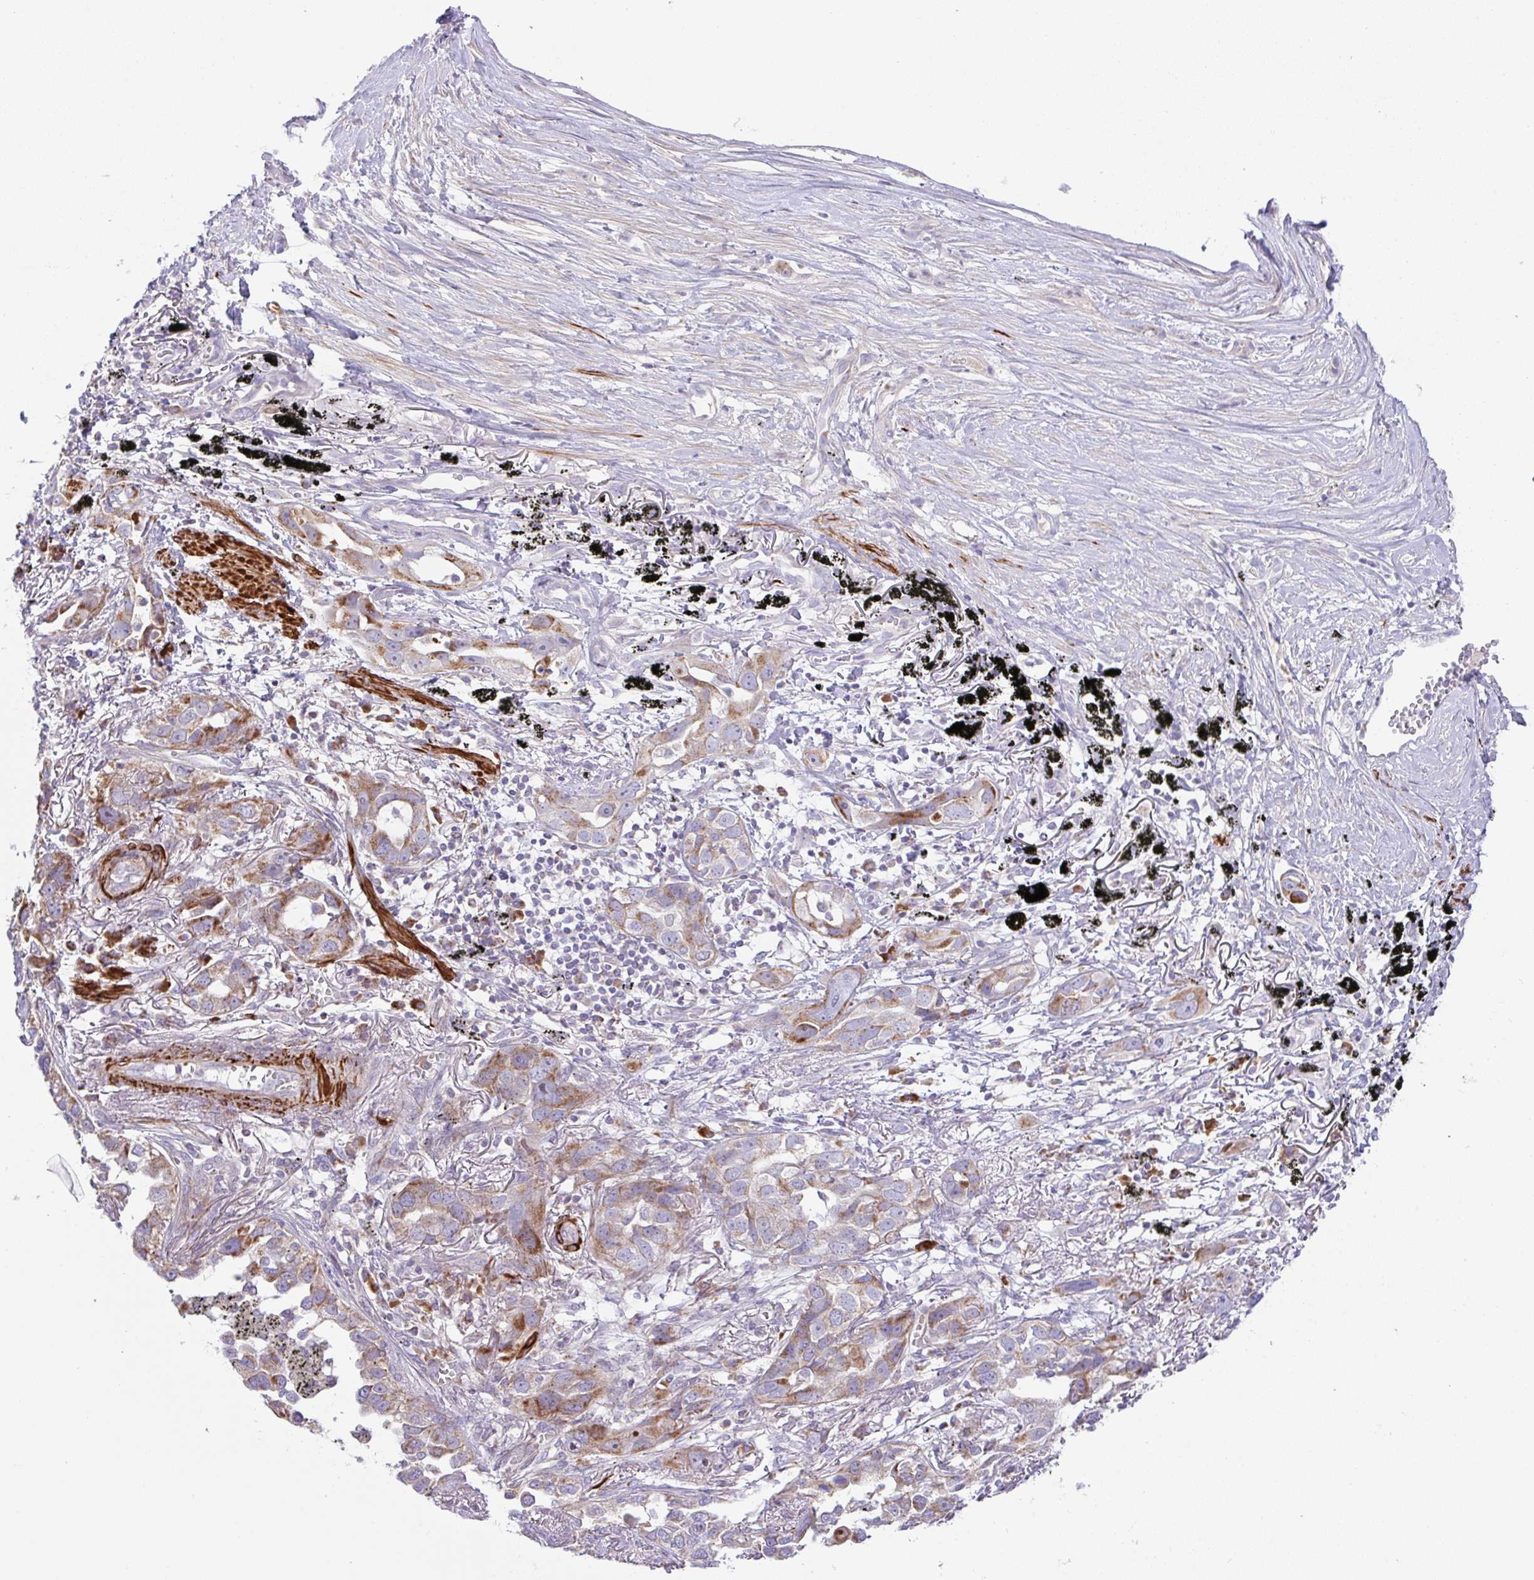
{"staining": {"intensity": "moderate", "quantity": ">75%", "location": "cytoplasmic/membranous"}, "tissue": "lung cancer", "cell_type": "Tumor cells", "image_type": "cancer", "snomed": [{"axis": "morphology", "description": "Adenocarcinoma, NOS"}, {"axis": "topography", "description": "Lung"}], "caption": "The immunohistochemical stain labels moderate cytoplasmic/membranous staining in tumor cells of adenocarcinoma (lung) tissue.", "gene": "CHDH", "patient": {"sex": "male", "age": 67}}